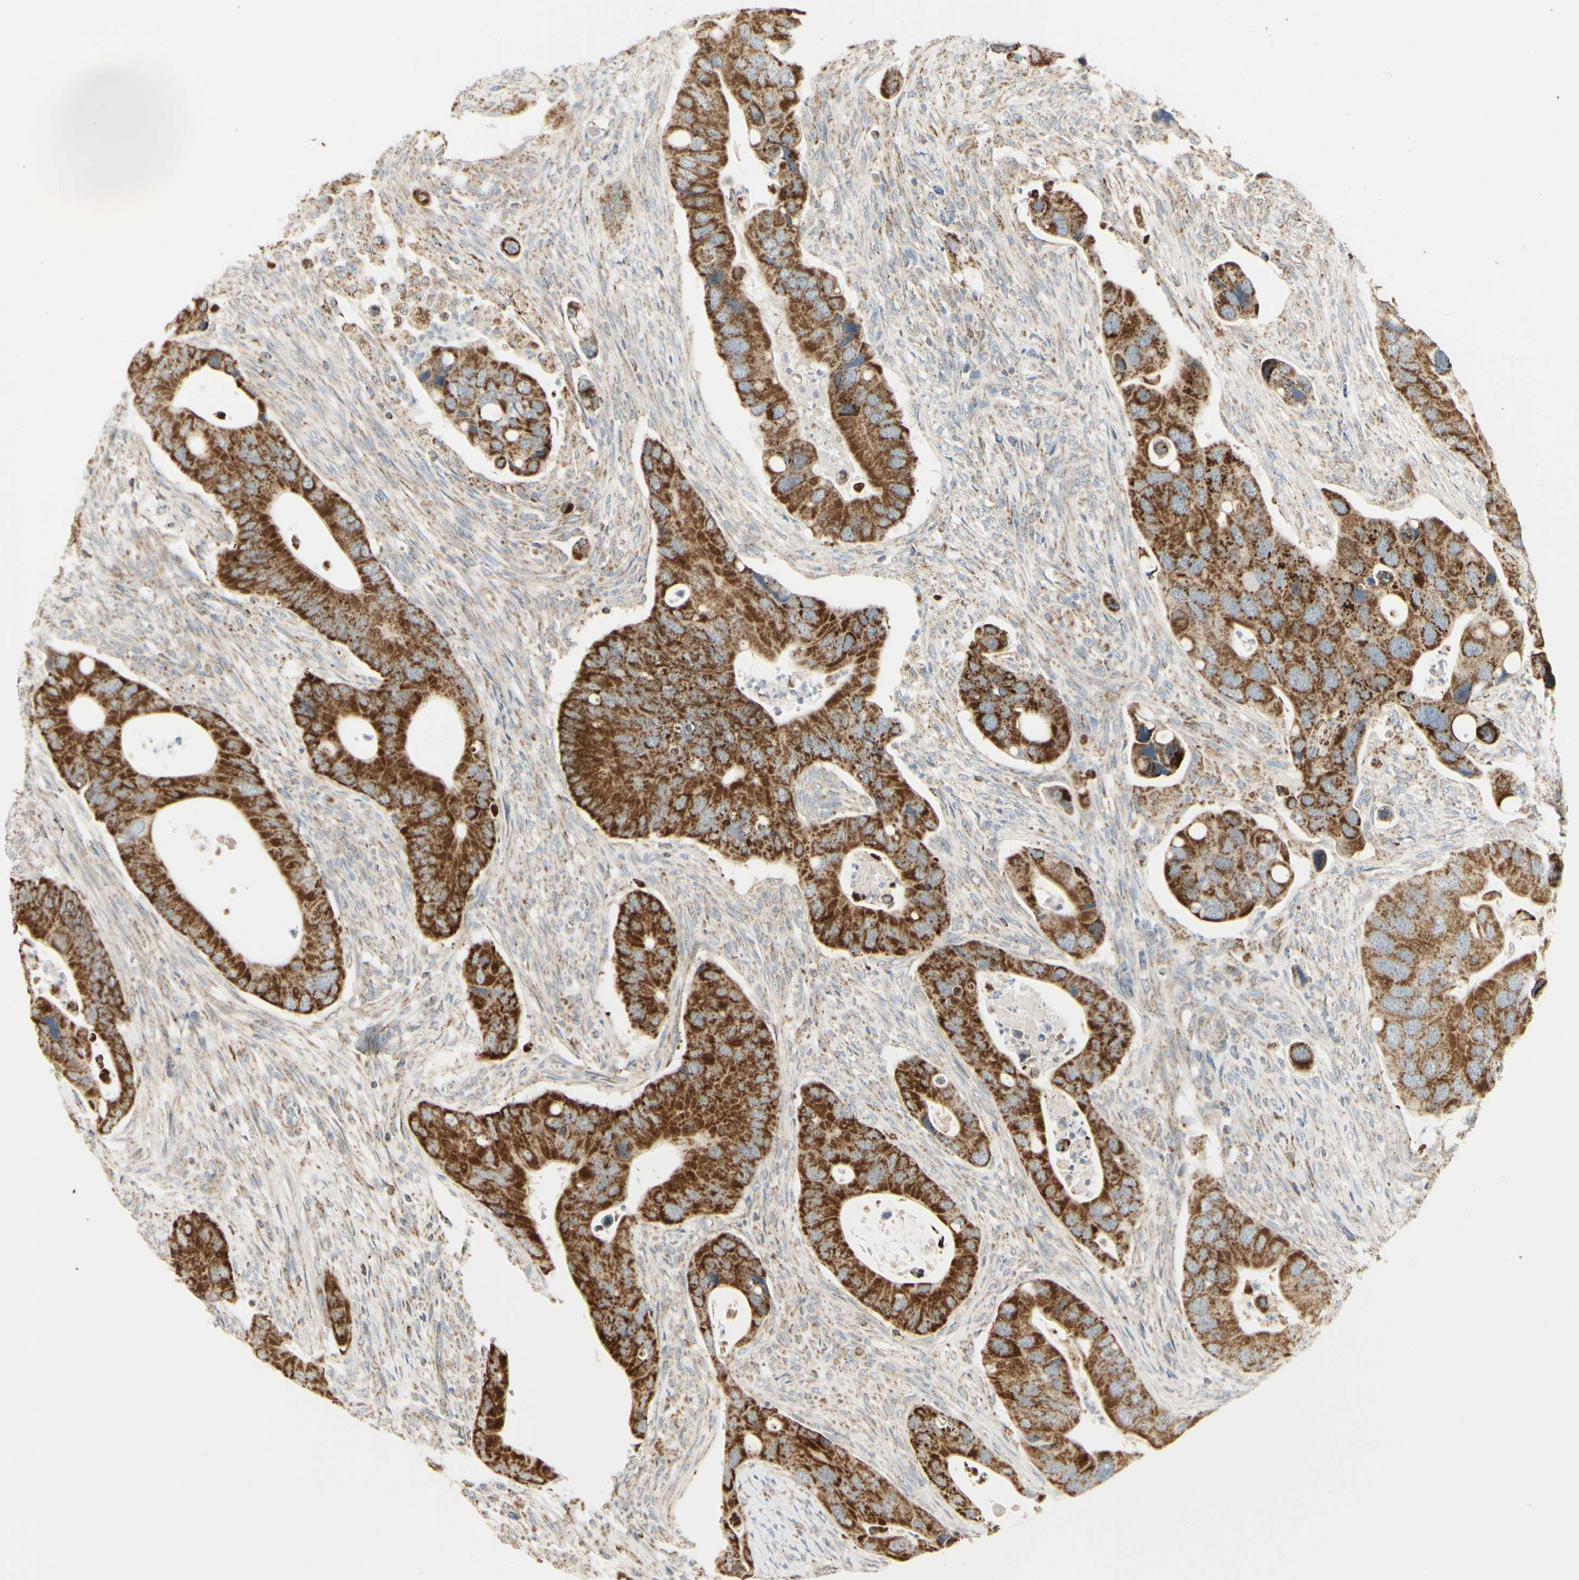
{"staining": {"intensity": "strong", "quantity": ">75%", "location": "cytoplasmic/membranous"}, "tissue": "colorectal cancer", "cell_type": "Tumor cells", "image_type": "cancer", "snomed": [{"axis": "morphology", "description": "Adenocarcinoma, NOS"}, {"axis": "topography", "description": "Rectum"}], "caption": "Protein staining by immunohistochemistry (IHC) shows strong cytoplasmic/membranous positivity in approximately >75% of tumor cells in colorectal cancer.", "gene": "ANKS6", "patient": {"sex": "female", "age": 57}}